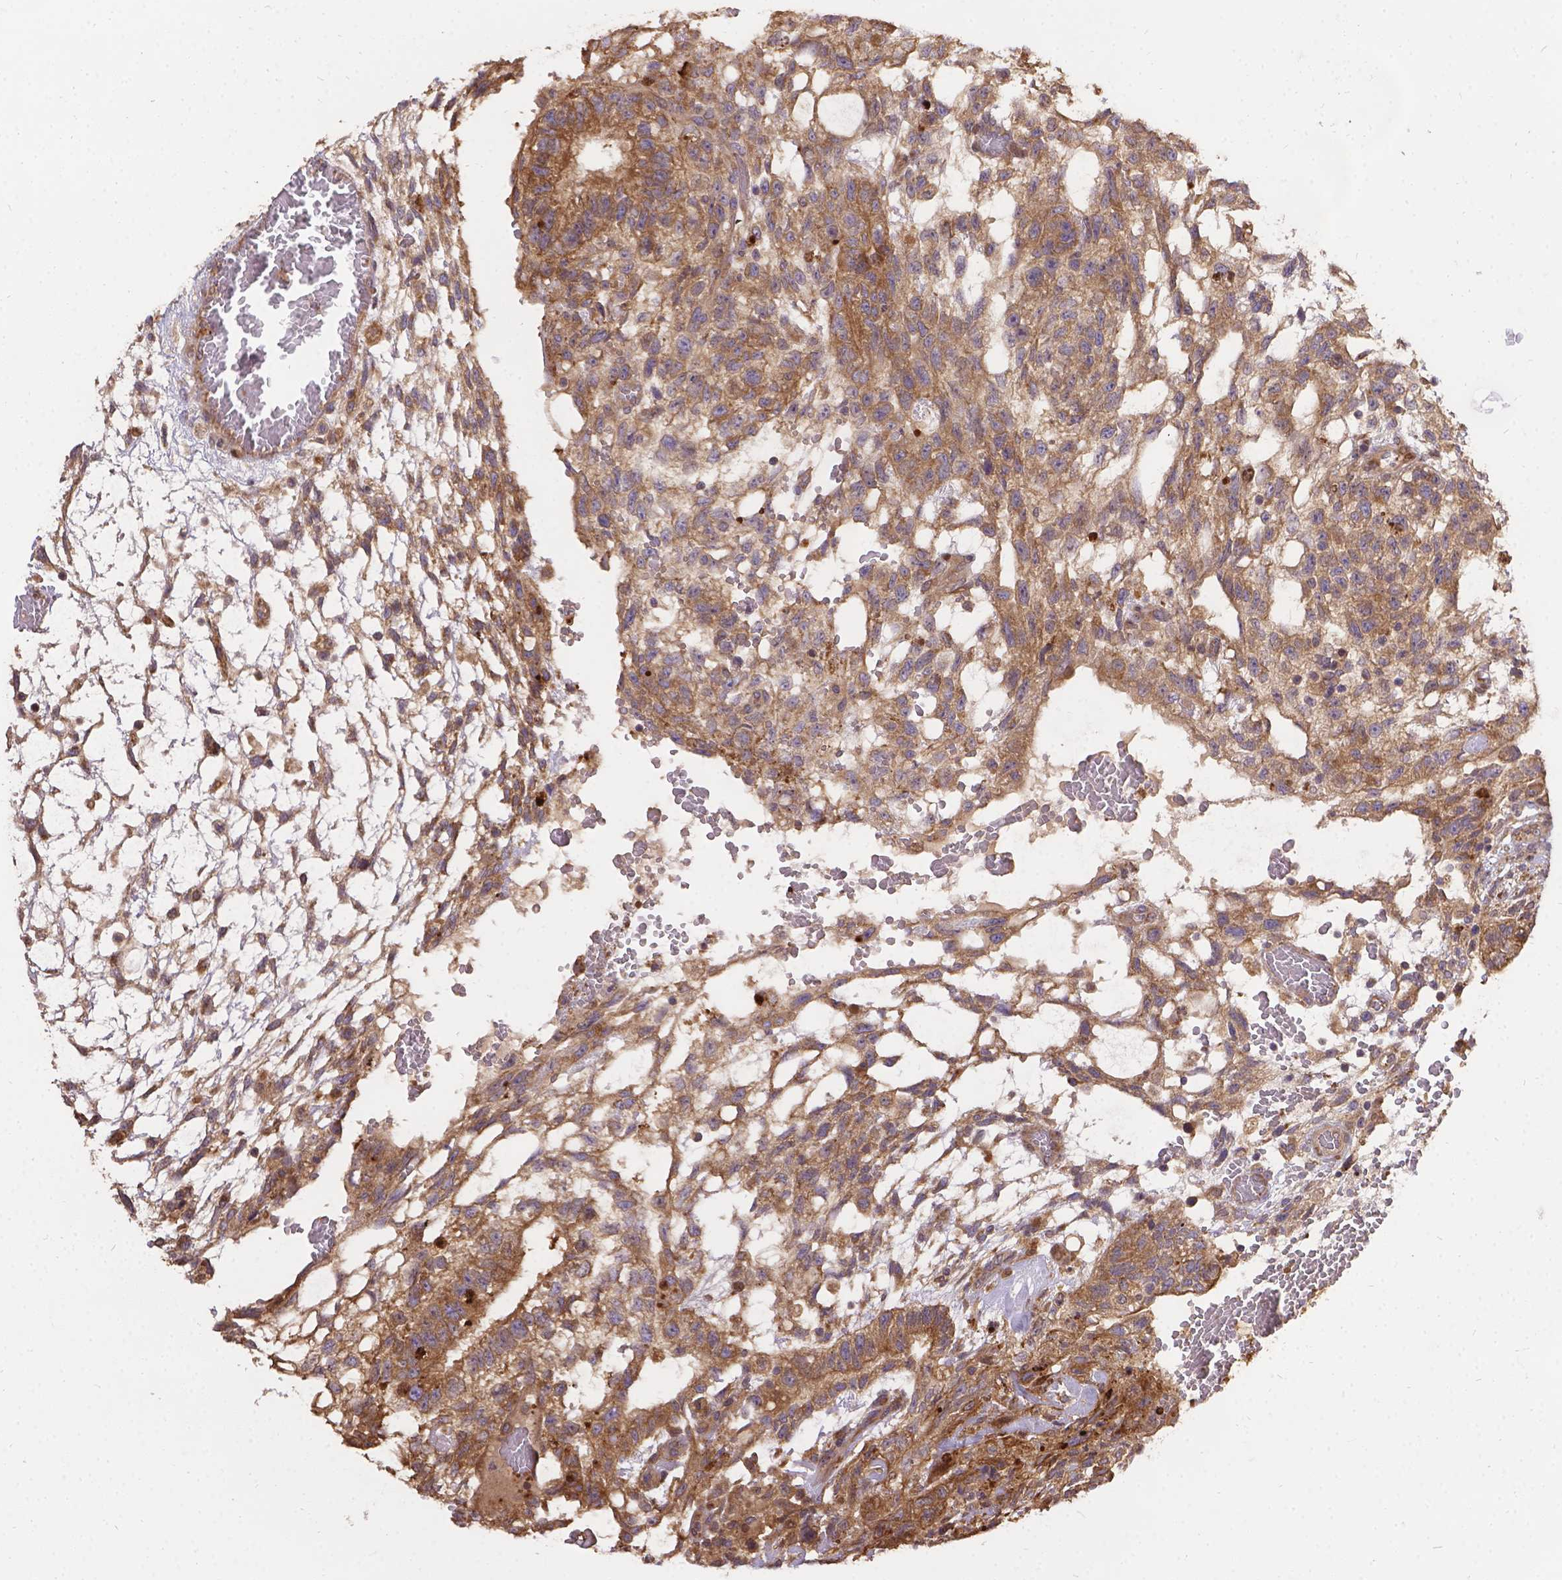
{"staining": {"intensity": "moderate", "quantity": ">75%", "location": "cytoplasmic/membranous"}, "tissue": "testis cancer", "cell_type": "Tumor cells", "image_type": "cancer", "snomed": [{"axis": "morphology", "description": "Carcinoma, Embryonal, NOS"}, {"axis": "topography", "description": "Testis"}], "caption": "Immunohistochemical staining of human testis embryonal carcinoma exhibits medium levels of moderate cytoplasmic/membranous positivity in approximately >75% of tumor cells.", "gene": "DENND6A", "patient": {"sex": "male", "age": 32}}